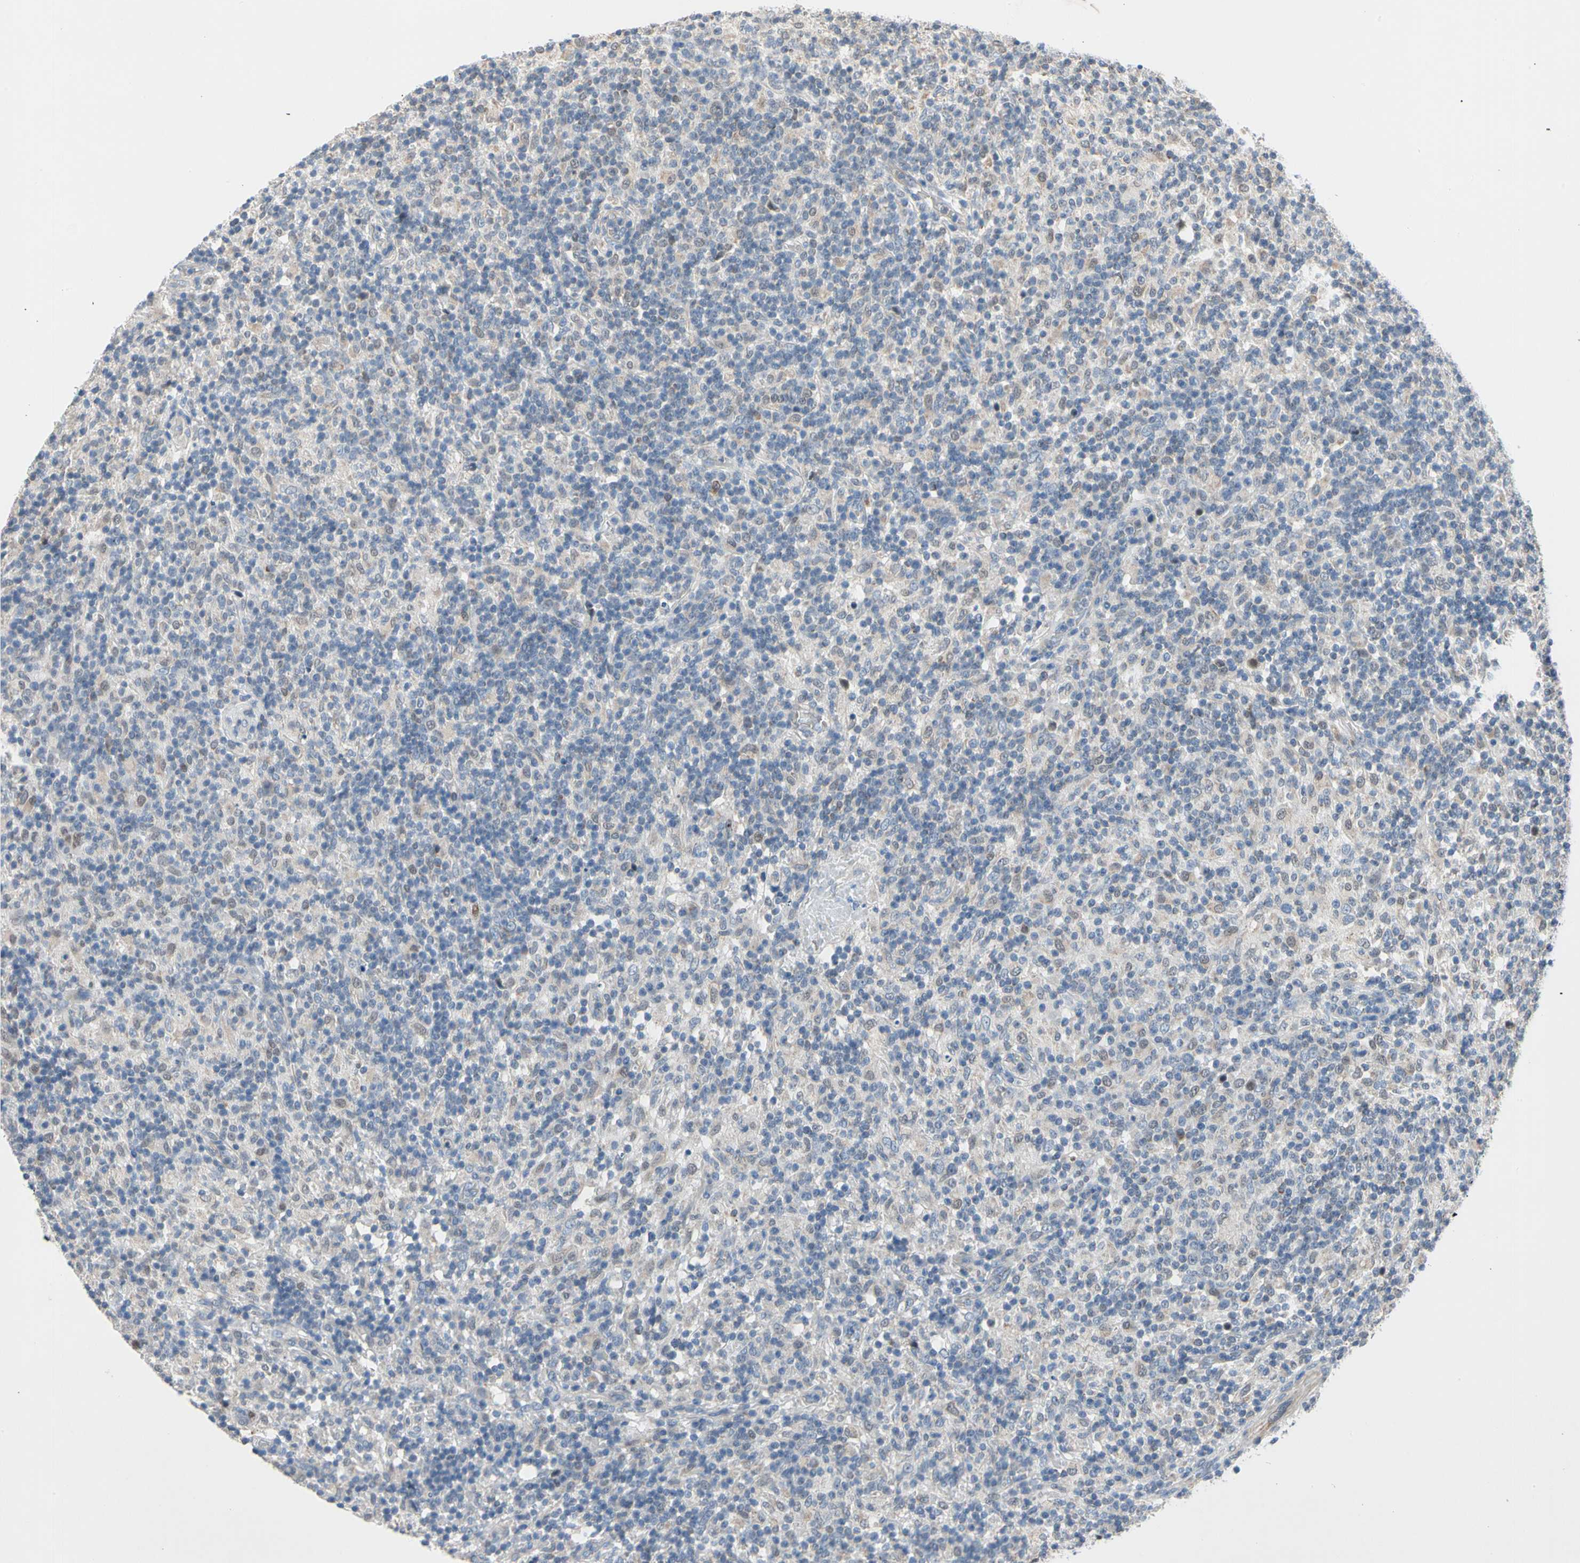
{"staining": {"intensity": "weak", "quantity": ">75%", "location": "cytoplasmic/membranous,nuclear"}, "tissue": "lymphoma", "cell_type": "Tumor cells", "image_type": "cancer", "snomed": [{"axis": "morphology", "description": "Hodgkin's disease, NOS"}, {"axis": "topography", "description": "Lymph node"}], "caption": "Tumor cells exhibit low levels of weak cytoplasmic/membranous and nuclear positivity in about >75% of cells in human Hodgkin's disease. (IHC, brightfield microscopy, high magnification).", "gene": "MARK1", "patient": {"sex": "male", "age": 70}}